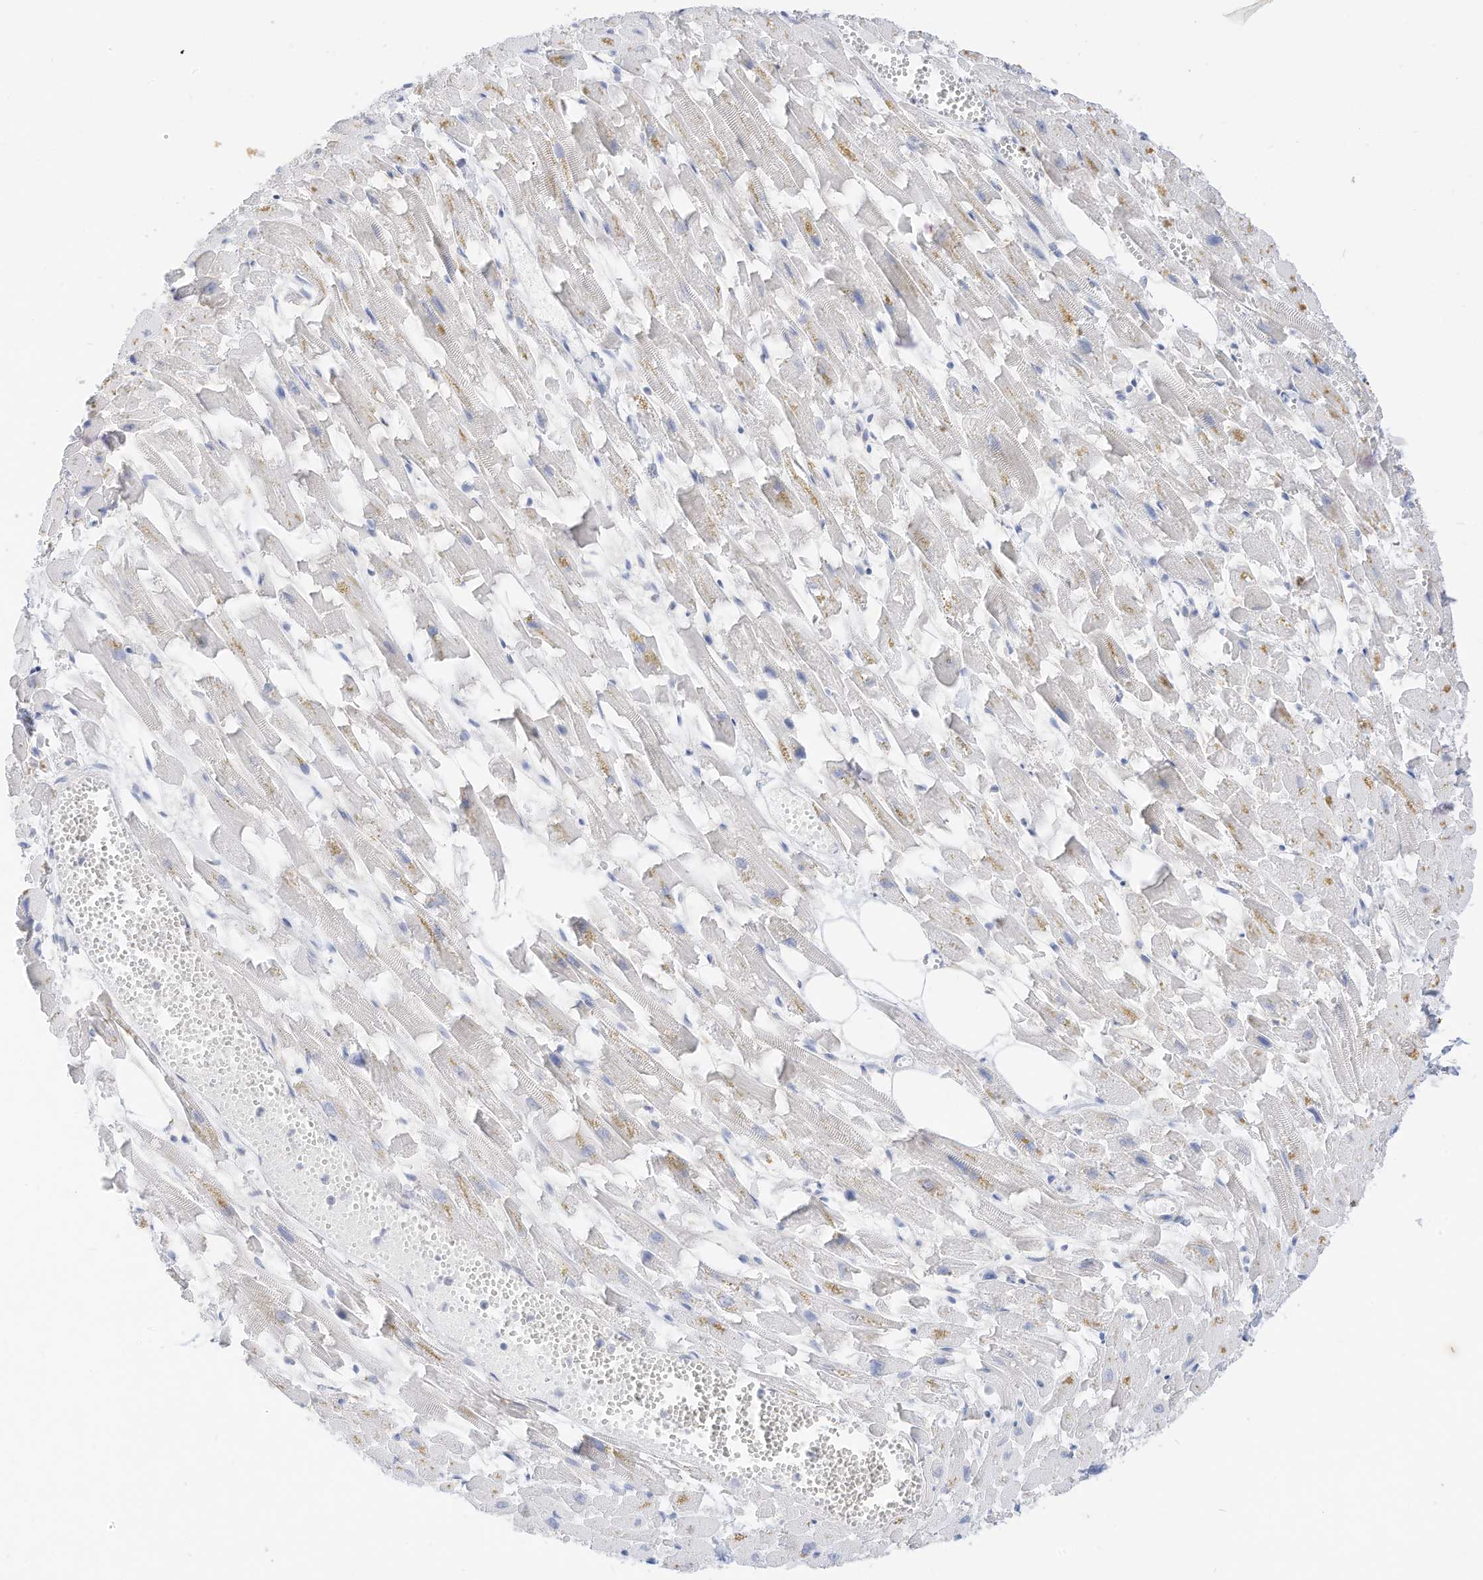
{"staining": {"intensity": "negative", "quantity": "none", "location": "none"}, "tissue": "heart muscle", "cell_type": "Cardiomyocytes", "image_type": "normal", "snomed": [{"axis": "morphology", "description": "Normal tissue, NOS"}, {"axis": "topography", "description": "Heart"}], "caption": "Immunohistochemical staining of unremarkable heart muscle exhibits no significant staining in cardiomyocytes.", "gene": "SPOCD1", "patient": {"sex": "female", "age": 64}}